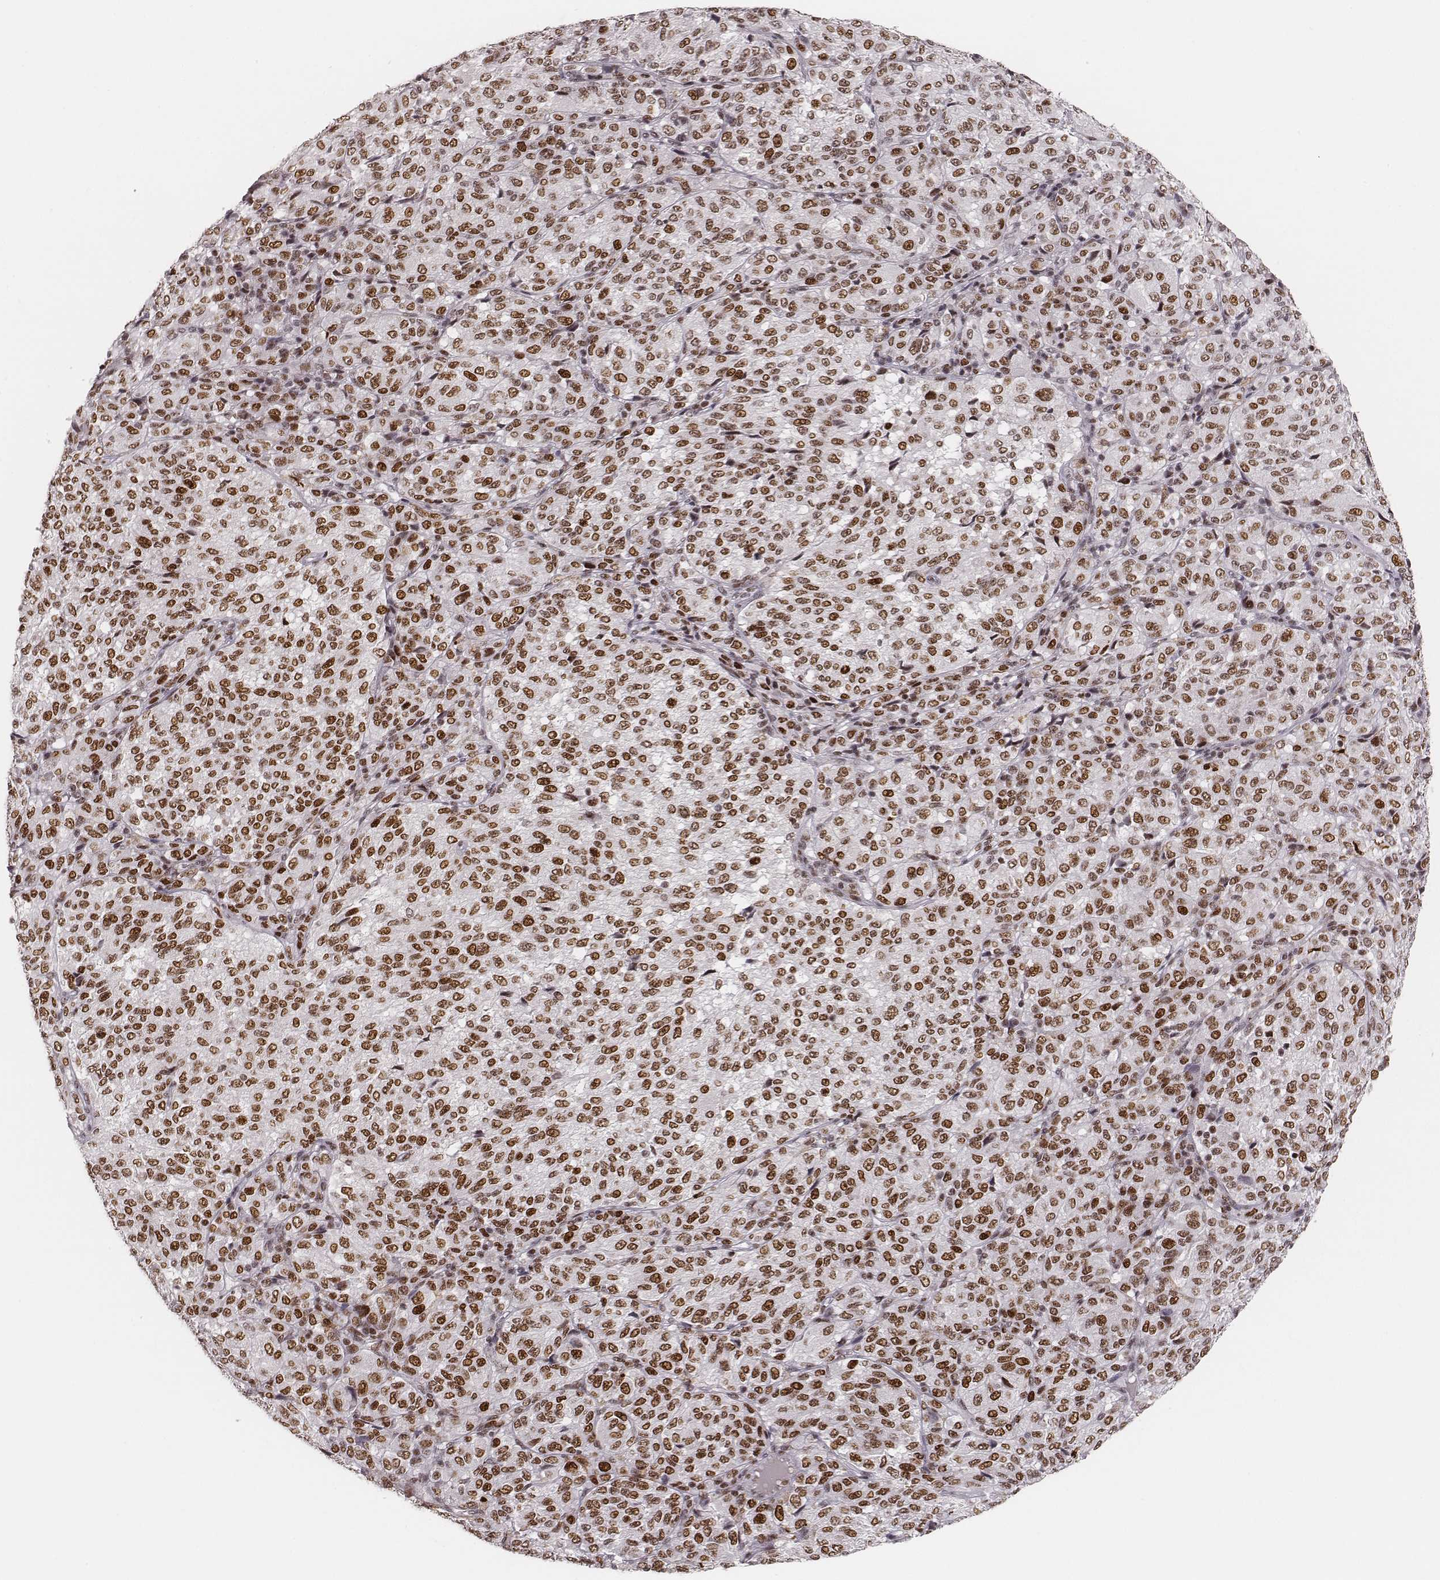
{"staining": {"intensity": "strong", "quantity": ">75%", "location": "nuclear"}, "tissue": "melanoma", "cell_type": "Tumor cells", "image_type": "cancer", "snomed": [{"axis": "morphology", "description": "Malignant melanoma, Metastatic site"}, {"axis": "topography", "description": "Brain"}], "caption": "This is an image of IHC staining of melanoma, which shows strong expression in the nuclear of tumor cells.", "gene": "HNRNPC", "patient": {"sex": "female", "age": 56}}